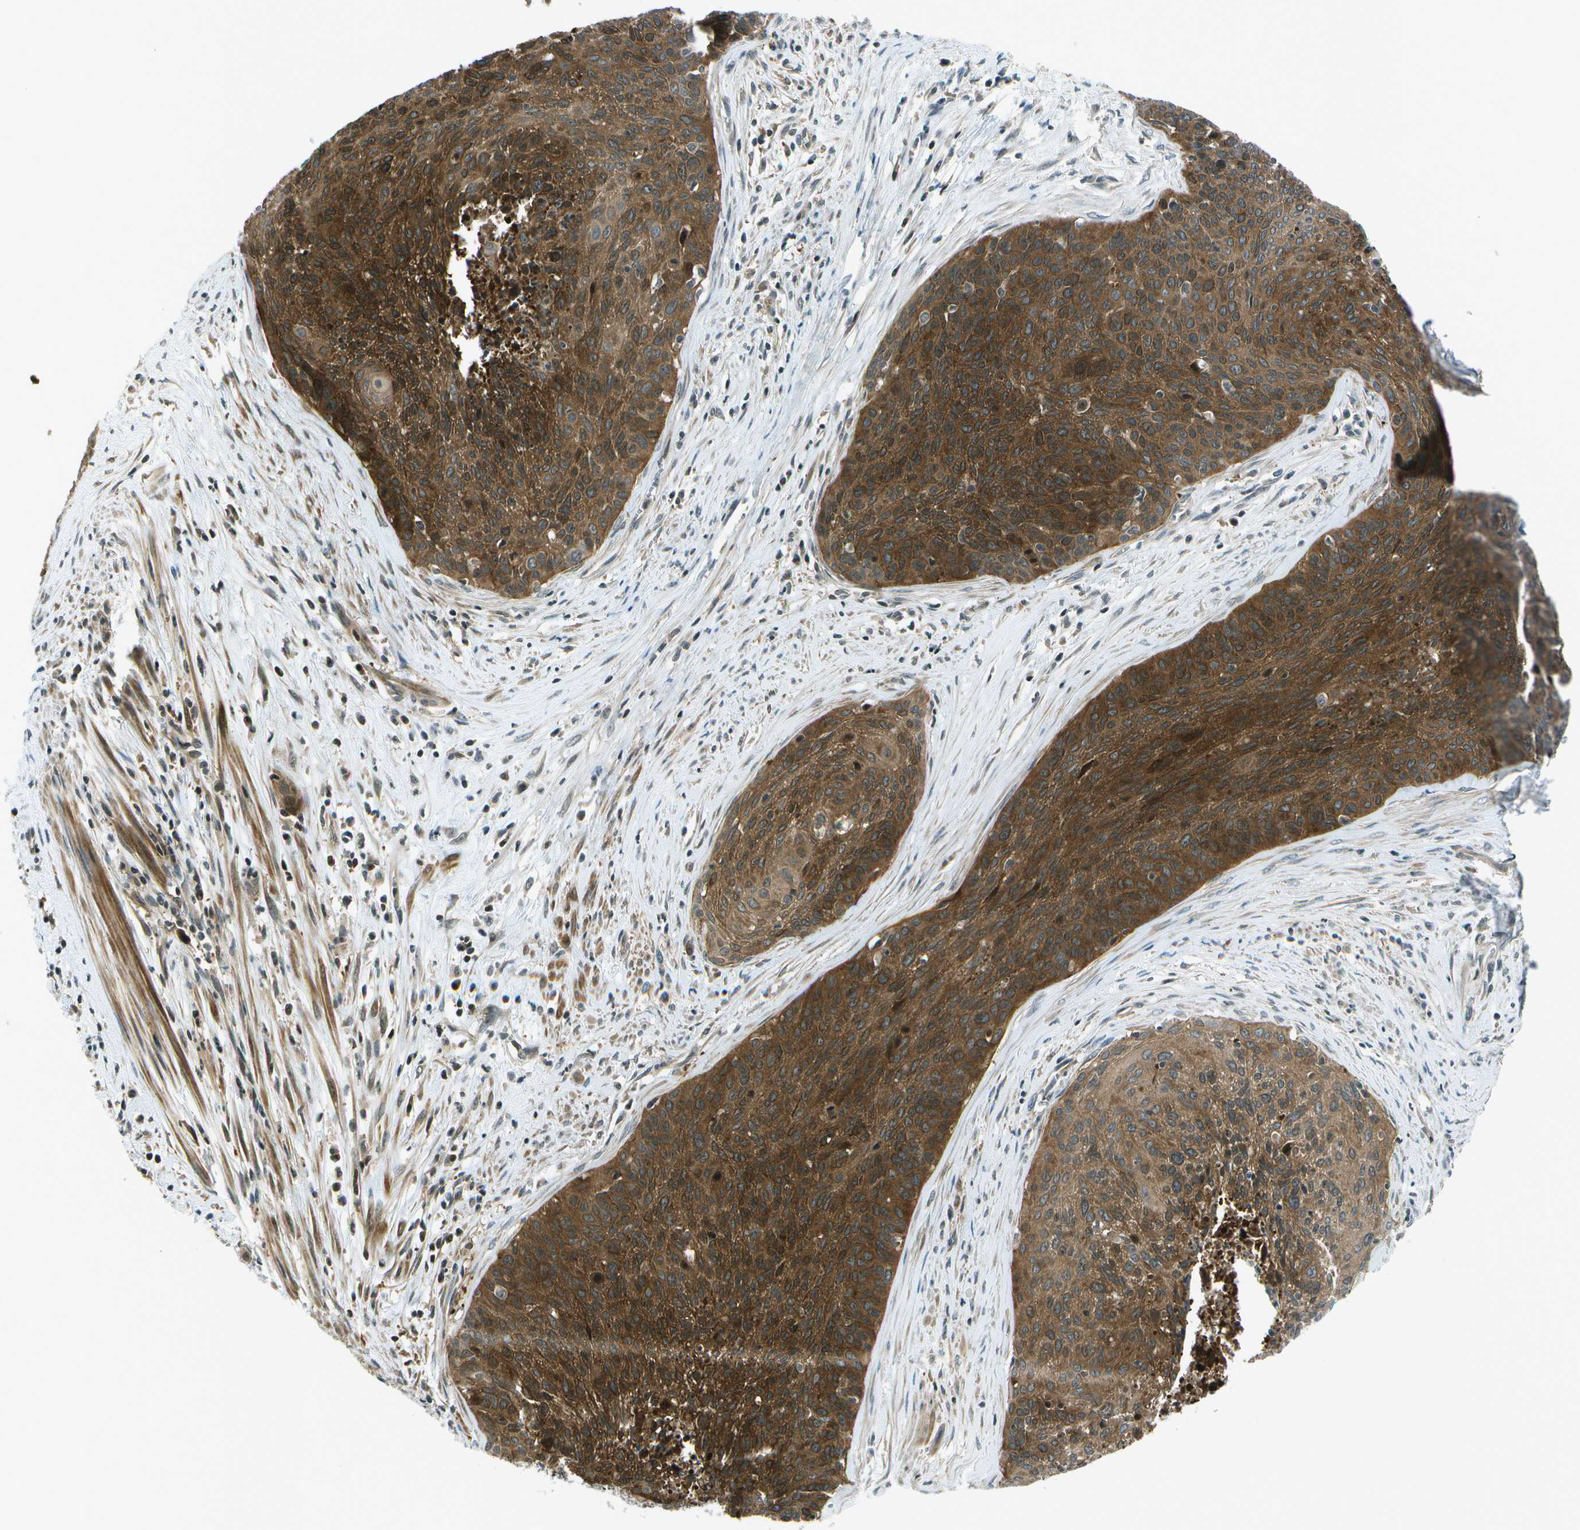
{"staining": {"intensity": "strong", "quantity": "25%-75%", "location": "cytoplasmic/membranous"}, "tissue": "cervical cancer", "cell_type": "Tumor cells", "image_type": "cancer", "snomed": [{"axis": "morphology", "description": "Squamous cell carcinoma, NOS"}, {"axis": "topography", "description": "Cervix"}], "caption": "There is high levels of strong cytoplasmic/membranous staining in tumor cells of squamous cell carcinoma (cervical), as demonstrated by immunohistochemical staining (brown color).", "gene": "TMEM19", "patient": {"sex": "female", "age": 55}}